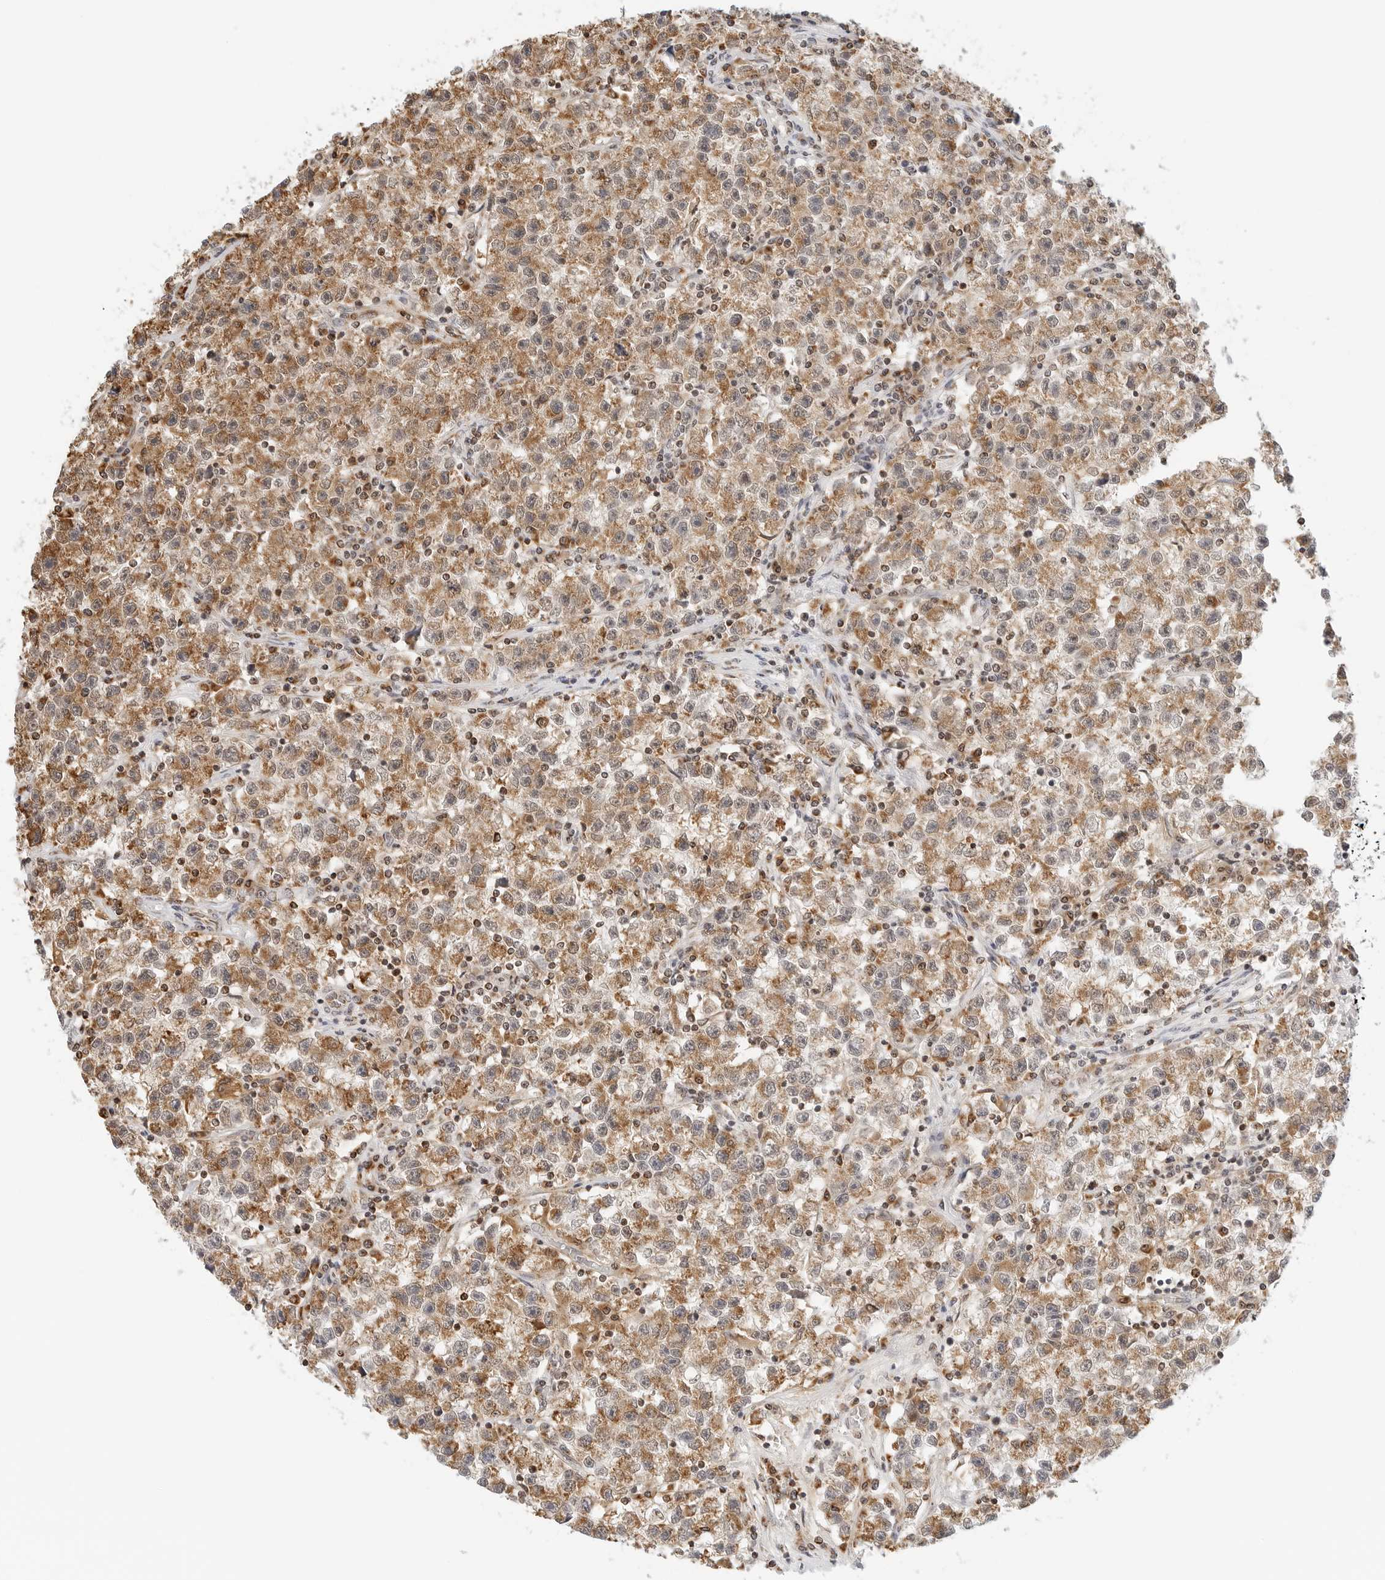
{"staining": {"intensity": "moderate", "quantity": ">75%", "location": "cytoplasmic/membranous"}, "tissue": "testis cancer", "cell_type": "Tumor cells", "image_type": "cancer", "snomed": [{"axis": "morphology", "description": "Seminoma, NOS"}, {"axis": "topography", "description": "Testis"}], "caption": "Testis cancer tissue displays moderate cytoplasmic/membranous expression in approximately >75% of tumor cells, visualized by immunohistochemistry. The protein of interest is stained brown, and the nuclei are stained in blue (DAB IHC with brightfield microscopy, high magnification).", "gene": "ATL1", "patient": {"sex": "male", "age": 22}}